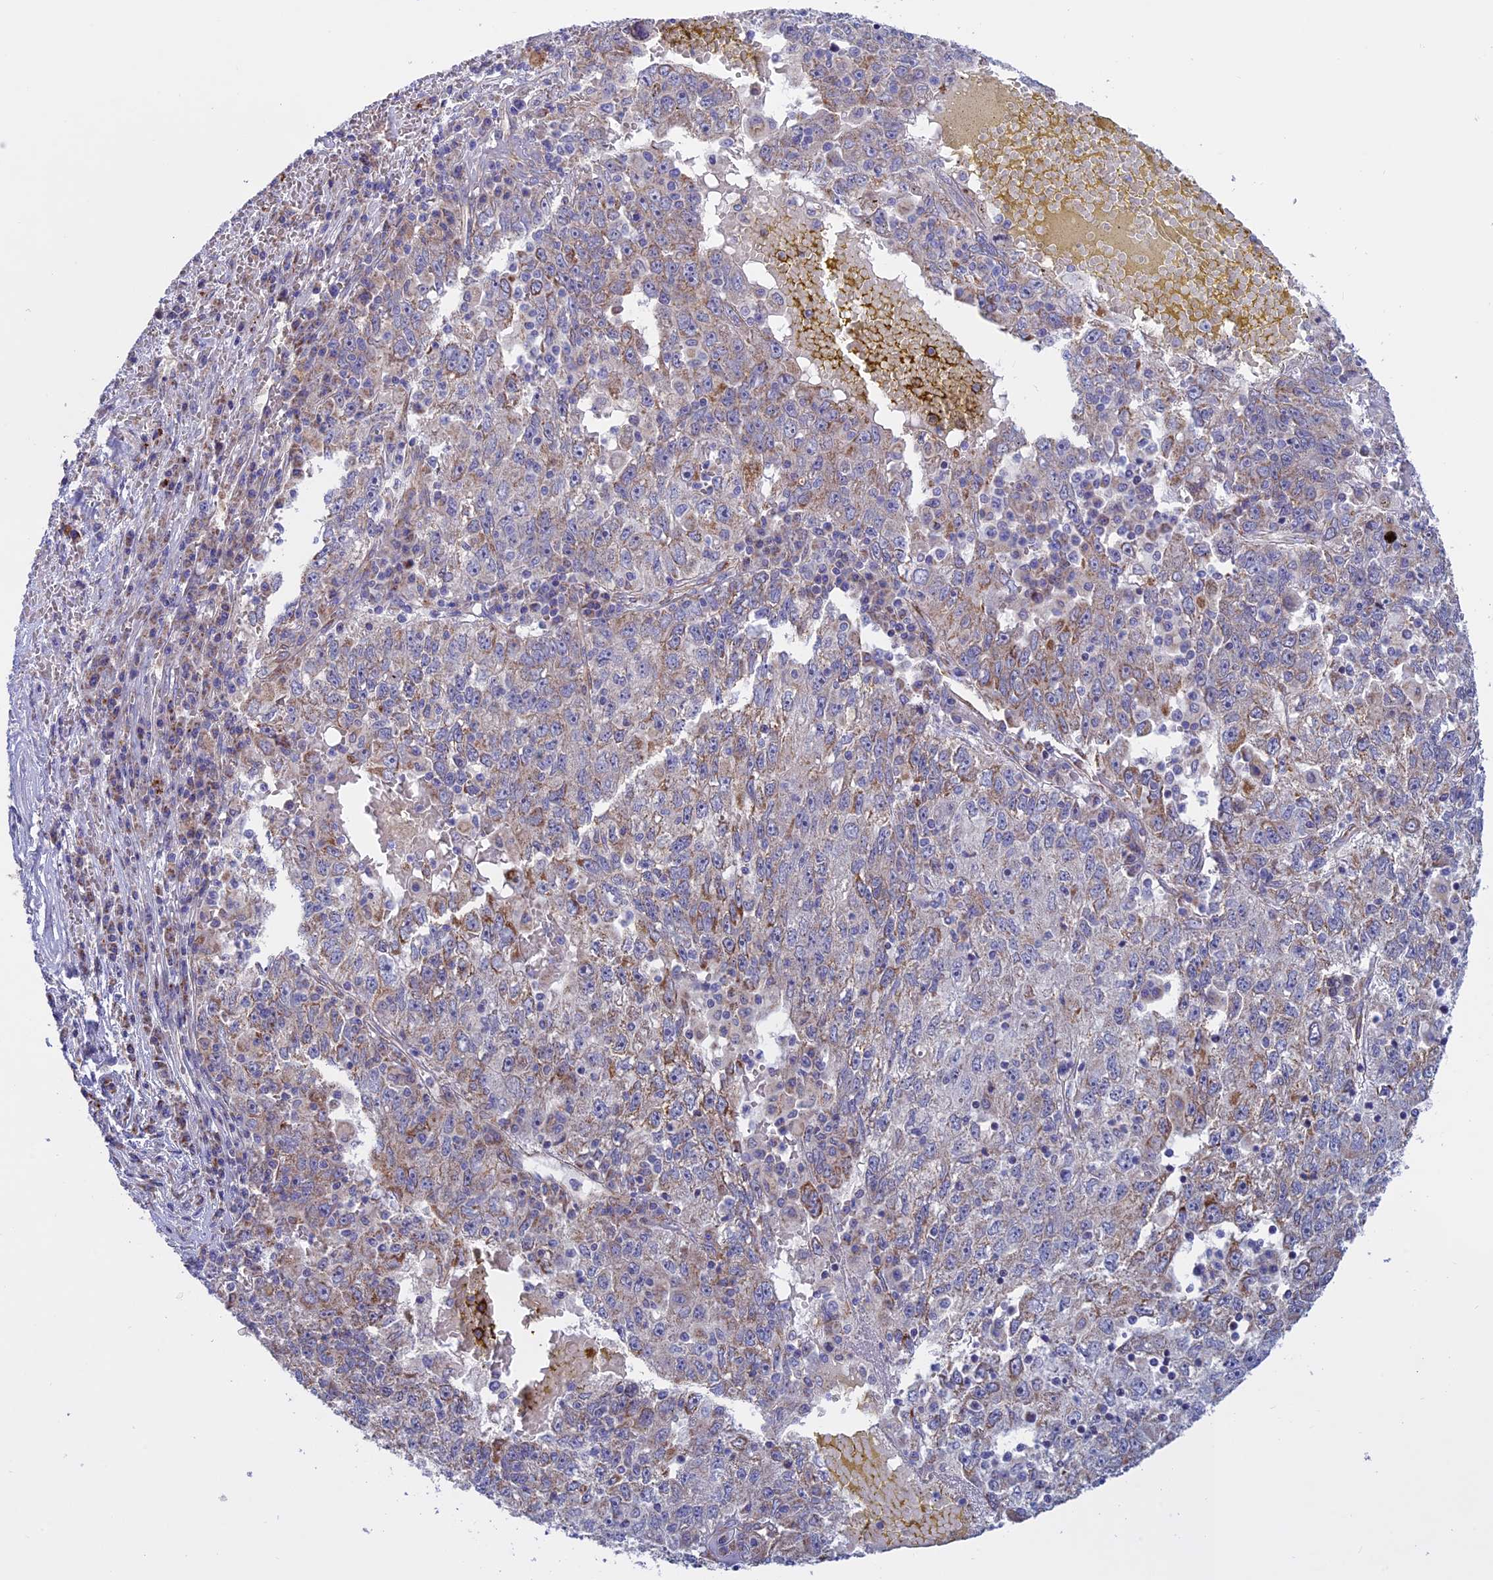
{"staining": {"intensity": "moderate", "quantity": "<25%", "location": "cytoplasmic/membranous"}, "tissue": "liver cancer", "cell_type": "Tumor cells", "image_type": "cancer", "snomed": [{"axis": "morphology", "description": "Carcinoma, Hepatocellular, NOS"}, {"axis": "topography", "description": "Liver"}], "caption": "Immunohistochemistry (DAB (3,3'-diaminobenzidine)) staining of liver cancer (hepatocellular carcinoma) exhibits moderate cytoplasmic/membranous protein staining in about <25% of tumor cells.", "gene": "ETFDH", "patient": {"sex": "male", "age": 49}}